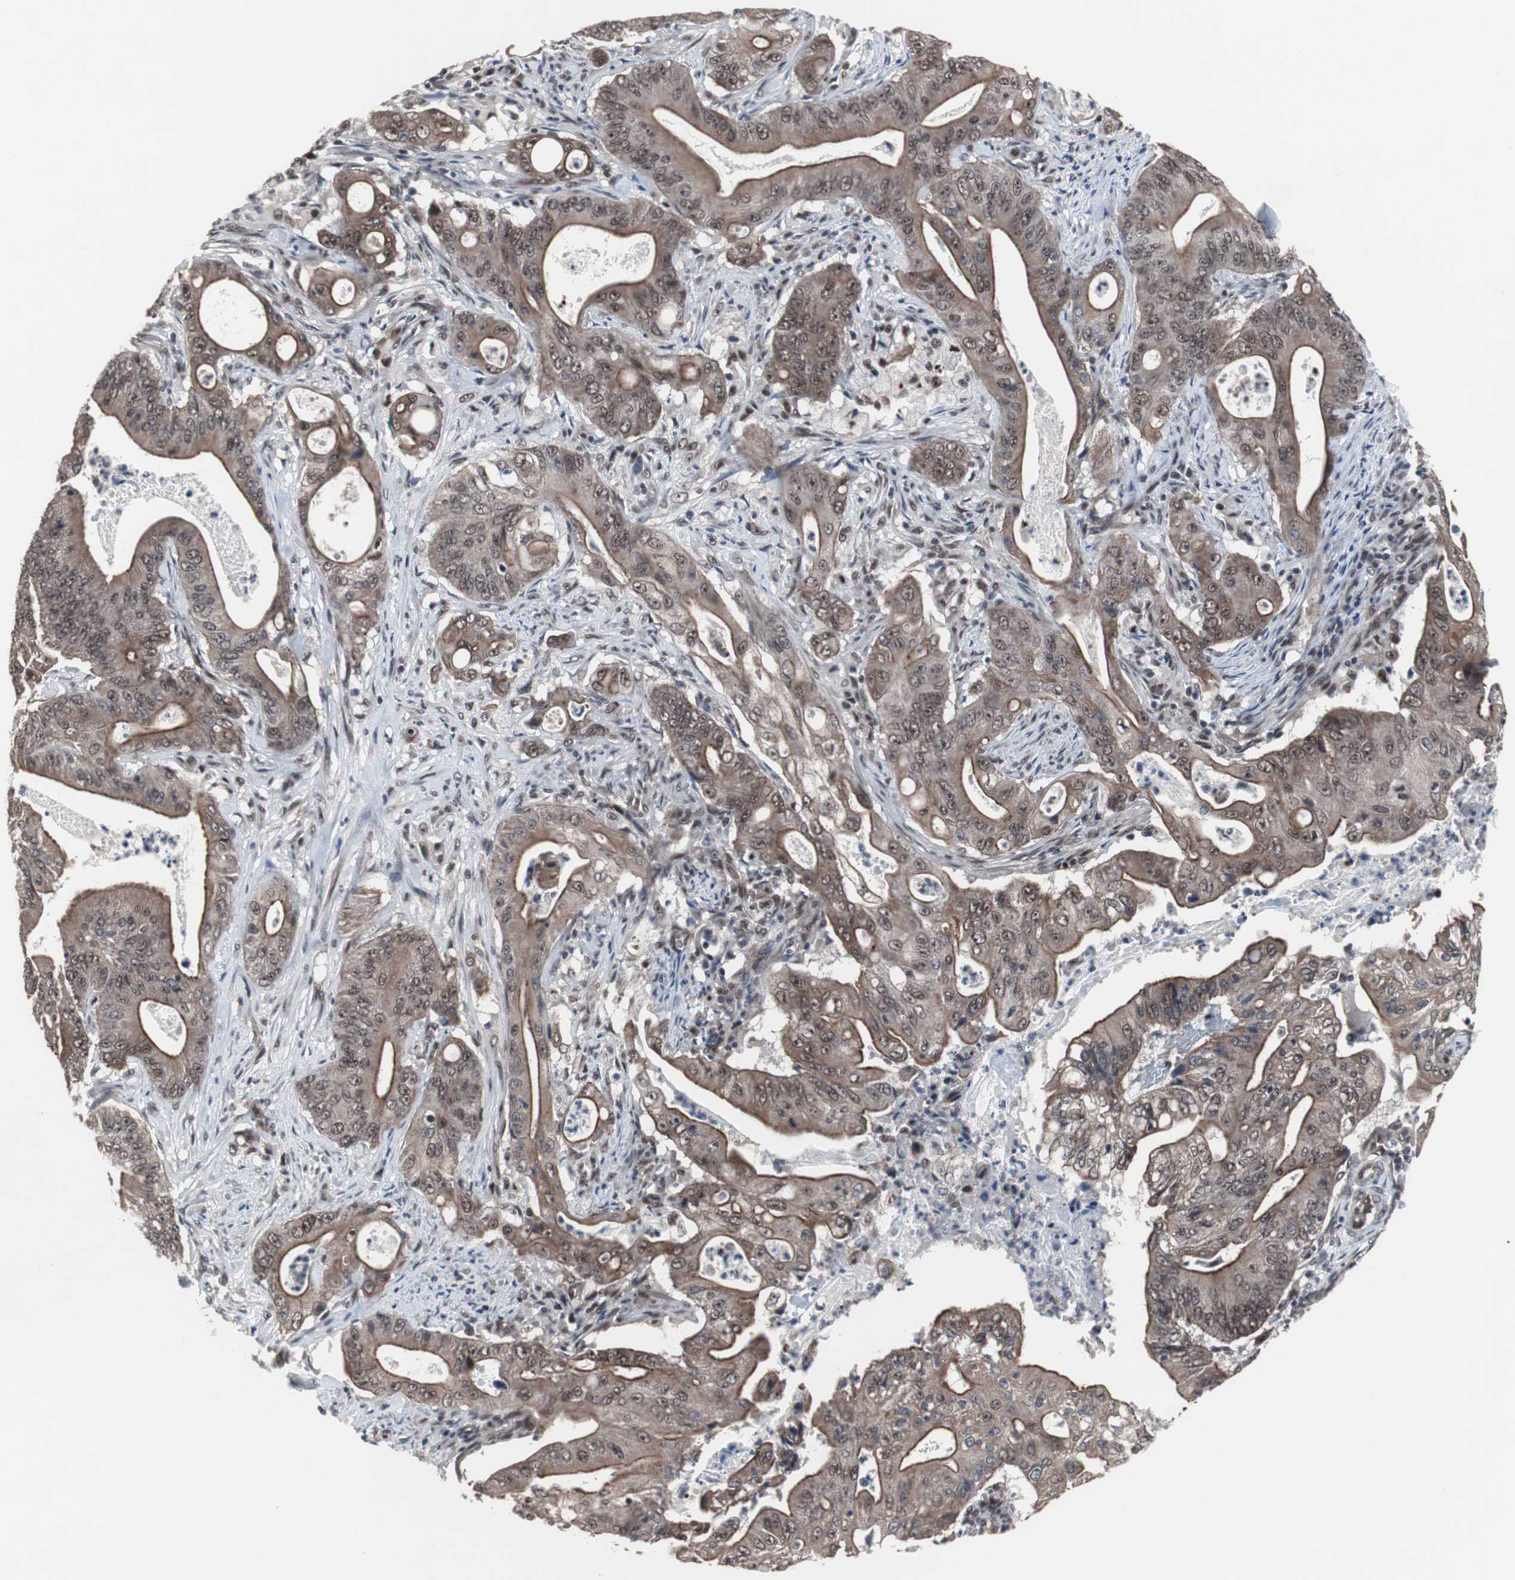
{"staining": {"intensity": "moderate", "quantity": ">75%", "location": "cytoplasmic/membranous,nuclear"}, "tissue": "pancreatic cancer", "cell_type": "Tumor cells", "image_type": "cancer", "snomed": [{"axis": "morphology", "description": "Normal tissue, NOS"}, {"axis": "topography", "description": "Lymph node"}], "caption": "The micrograph reveals immunohistochemical staining of pancreatic cancer. There is moderate cytoplasmic/membranous and nuclear positivity is identified in about >75% of tumor cells.", "gene": "GTF2F2", "patient": {"sex": "male", "age": 62}}